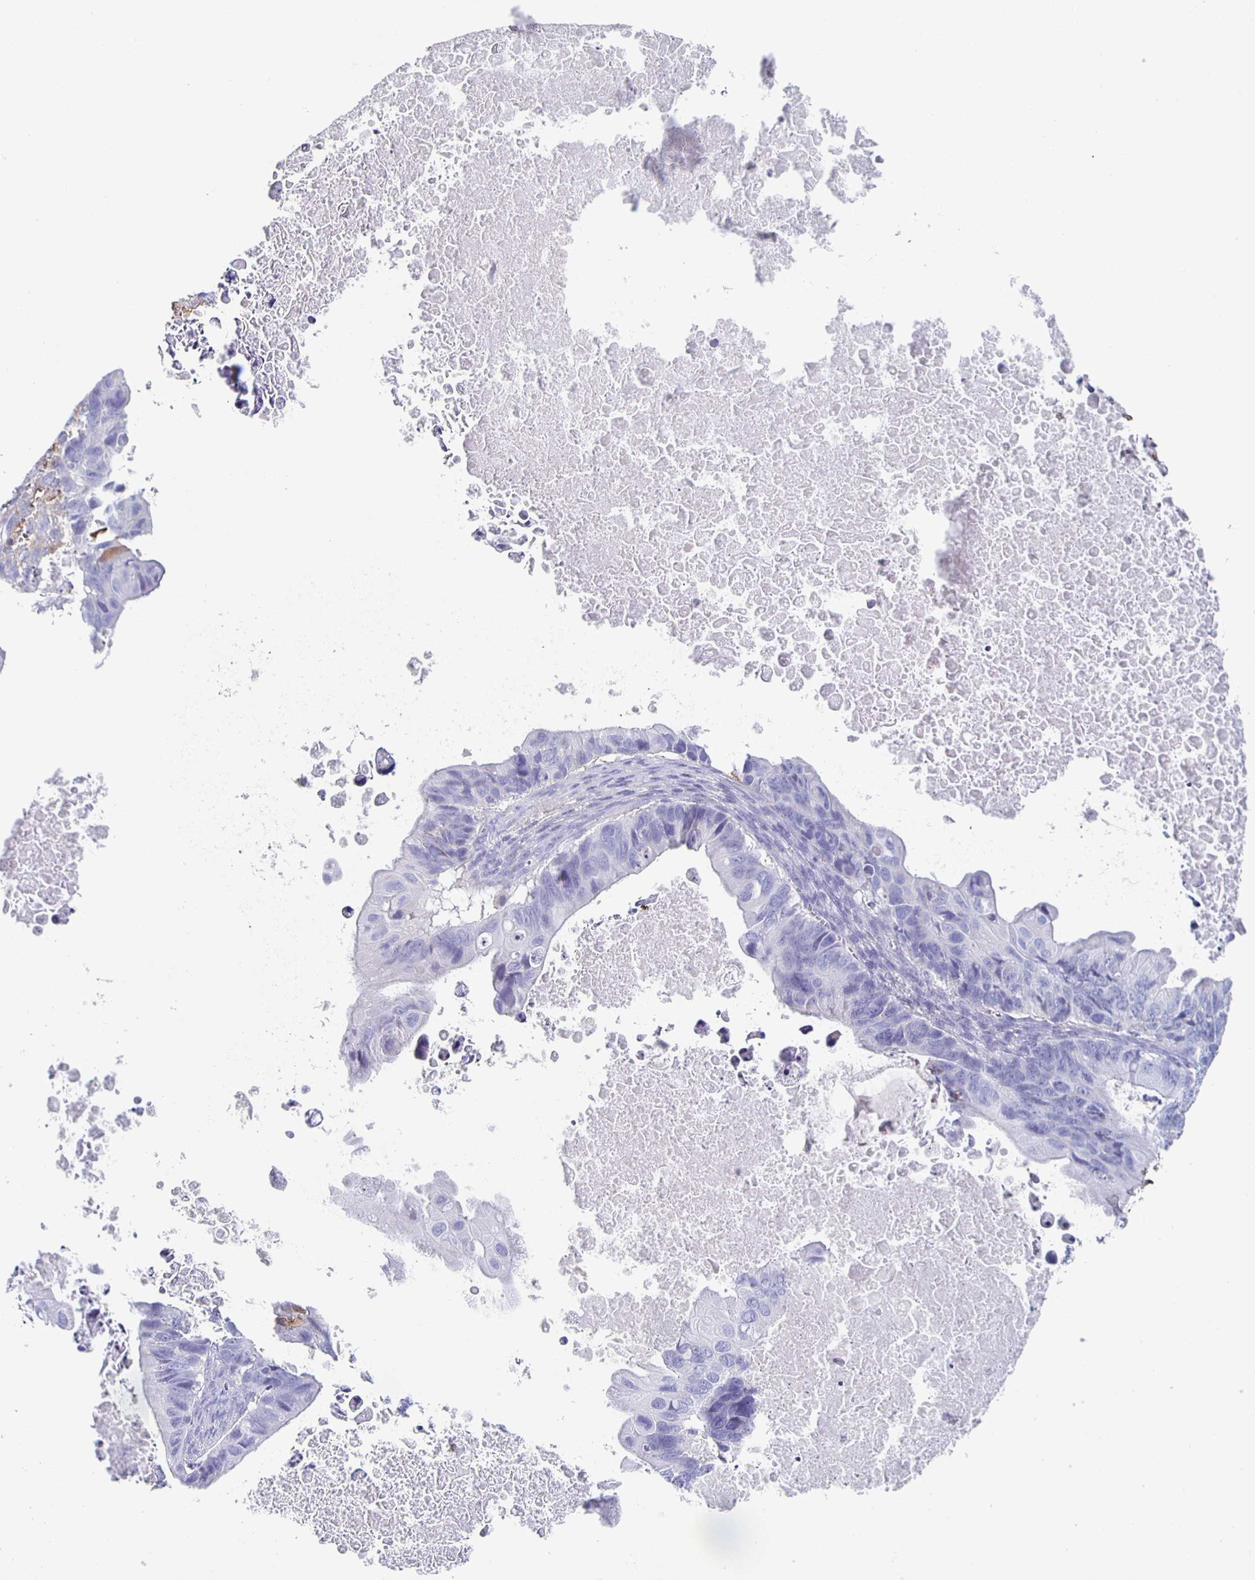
{"staining": {"intensity": "negative", "quantity": "none", "location": "none"}, "tissue": "ovarian cancer", "cell_type": "Tumor cells", "image_type": "cancer", "snomed": [{"axis": "morphology", "description": "Cystadenocarcinoma, mucinous, NOS"}, {"axis": "topography", "description": "Ovary"}], "caption": "DAB (3,3'-diaminobenzidine) immunohistochemical staining of ovarian cancer shows no significant staining in tumor cells.", "gene": "FGA", "patient": {"sex": "female", "age": 64}}